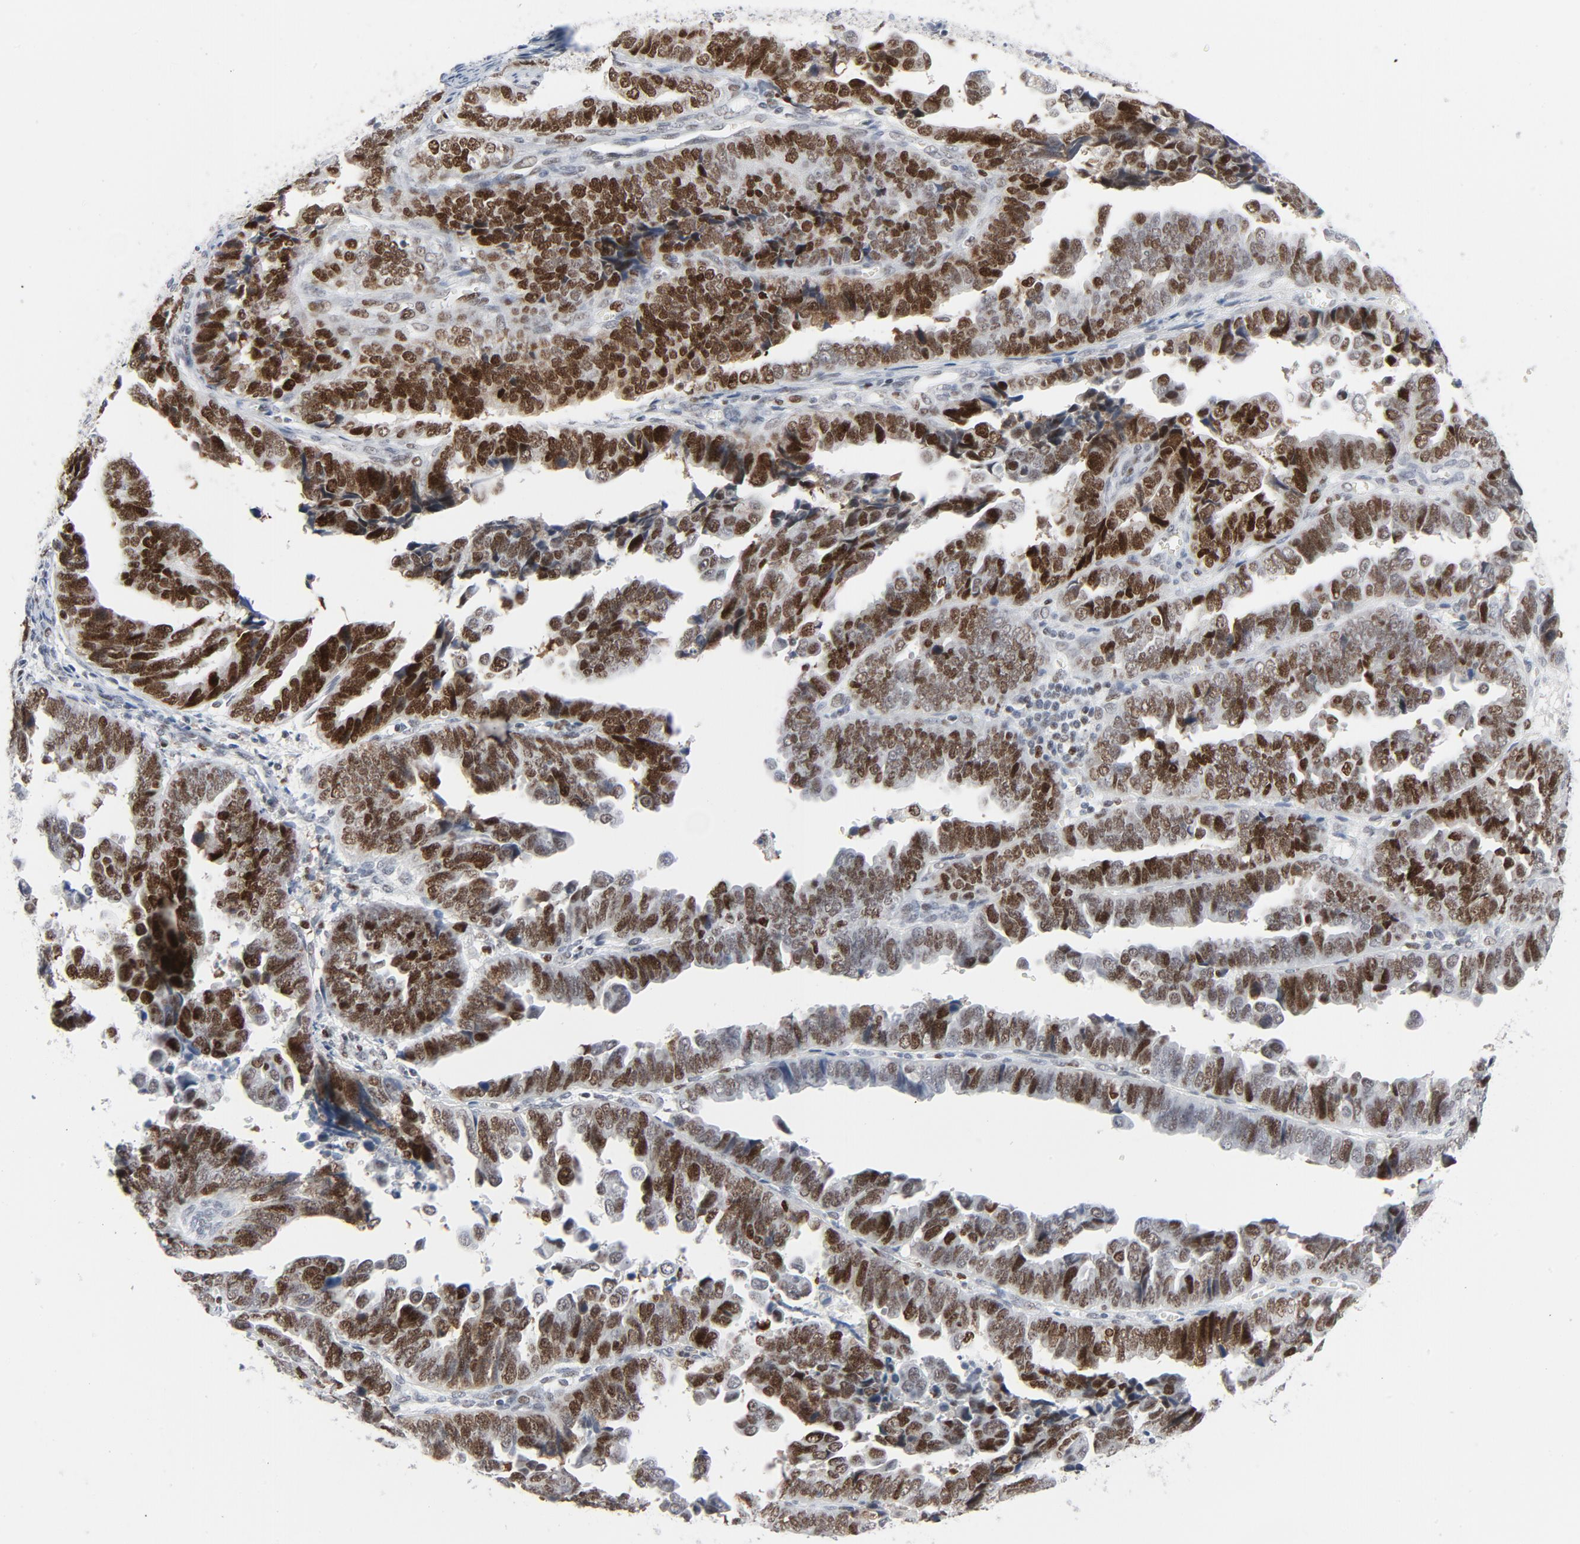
{"staining": {"intensity": "strong", "quantity": "25%-75%", "location": "nuclear"}, "tissue": "endometrial cancer", "cell_type": "Tumor cells", "image_type": "cancer", "snomed": [{"axis": "morphology", "description": "Adenocarcinoma, NOS"}, {"axis": "topography", "description": "Endometrium"}], "caption": "A brown stain highlights strong nuclear expression of a protein in human endometrial cancer tumor cells.", "gene": "POLD1", "patient": {"sex": "female", "age": 75}}